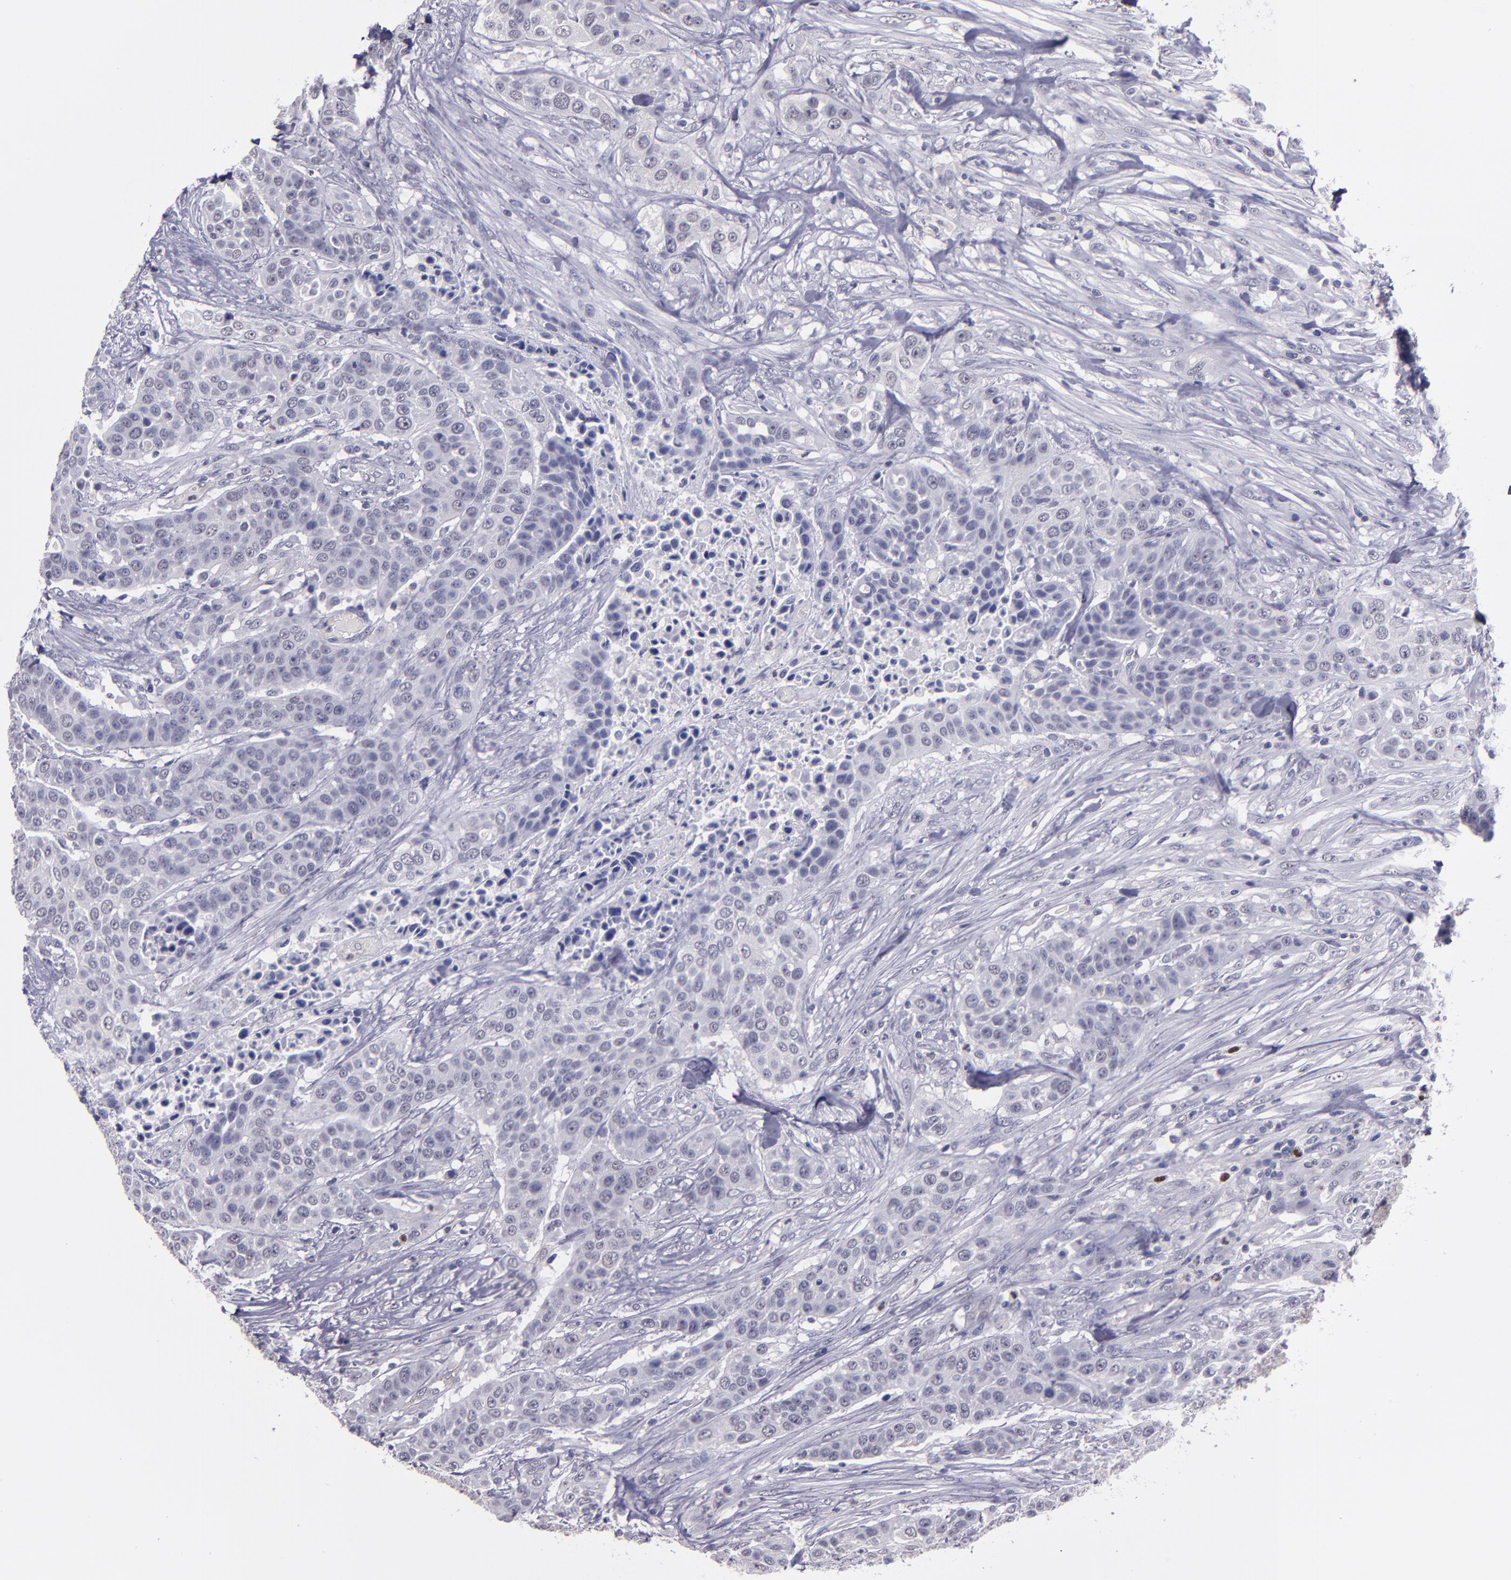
{"staining": {"intensity": "negative", "quantity": "none", "location": "none"}, "tissue": "urothelial cancer", "cell_type": "Tumor cells", "image_type": "cancer", "snomed": [{"axis": "morphology", "description": "Urothelial carcinoma, High grade"}, {"axis": "topography", "description": "Urinary bladder"}], "caption": "IHC of human urothelial carcinoma (high-grade) exhibits no staining in tumor cells.", "gene": "CEBPE", "patient": {"sex": "male", "age": 74}}